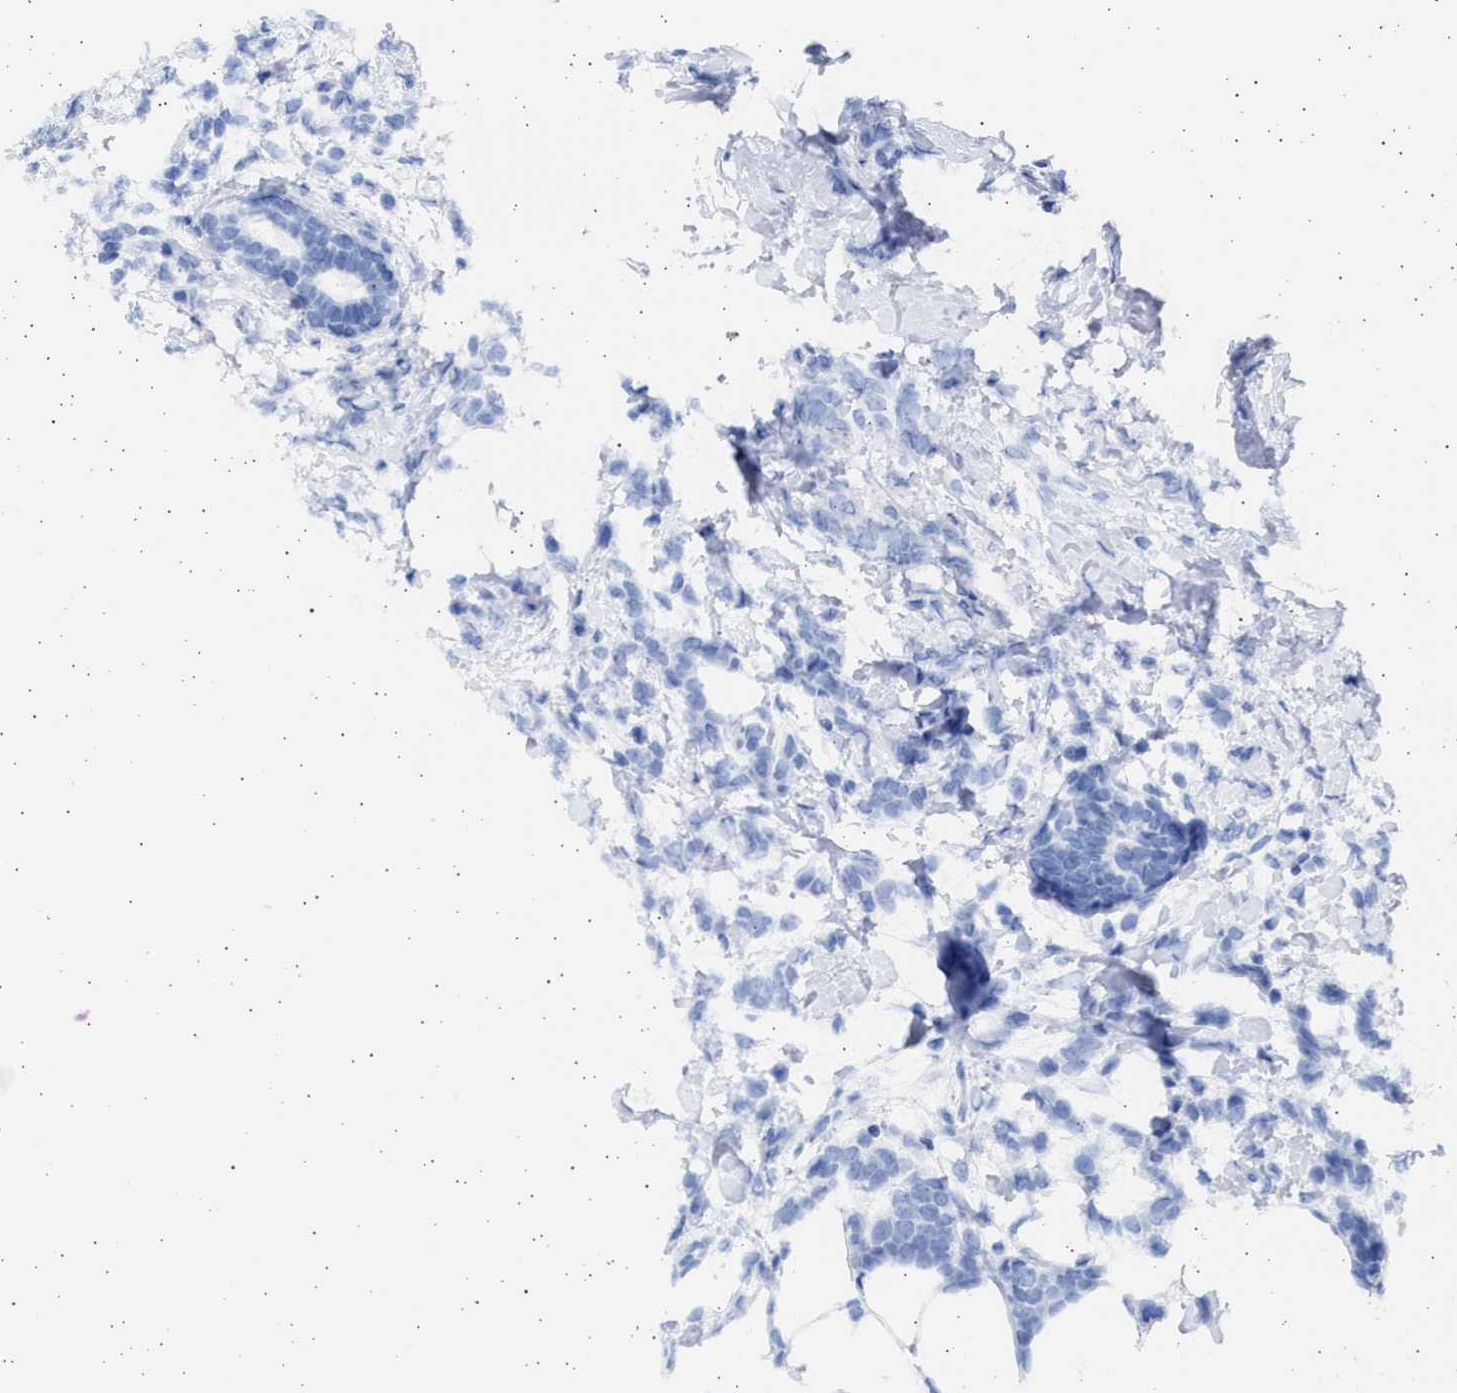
{"staining": {"intensity": "negative", "quantity": "none", "location": "none"}, "tissue": "breast cancer", "cell_type": "Tumor cells", "image_type": "cancer", "snomed": [{"axis": "morphology", "description": "Lobular carcinoma, in situ"}, {"axis": "morphology", "description": "Lobular carcinoma"}, {"axis": "topography", "description": "Breast"}], "caption": "Immunohistochemistry of human breast lobular carcinoma shows no staining in tumor cells. (DAB immunohistochemistry (IHC), high magnification).", "gene": "ALDOC", "patient": {"sex": "female", "age": 41}}